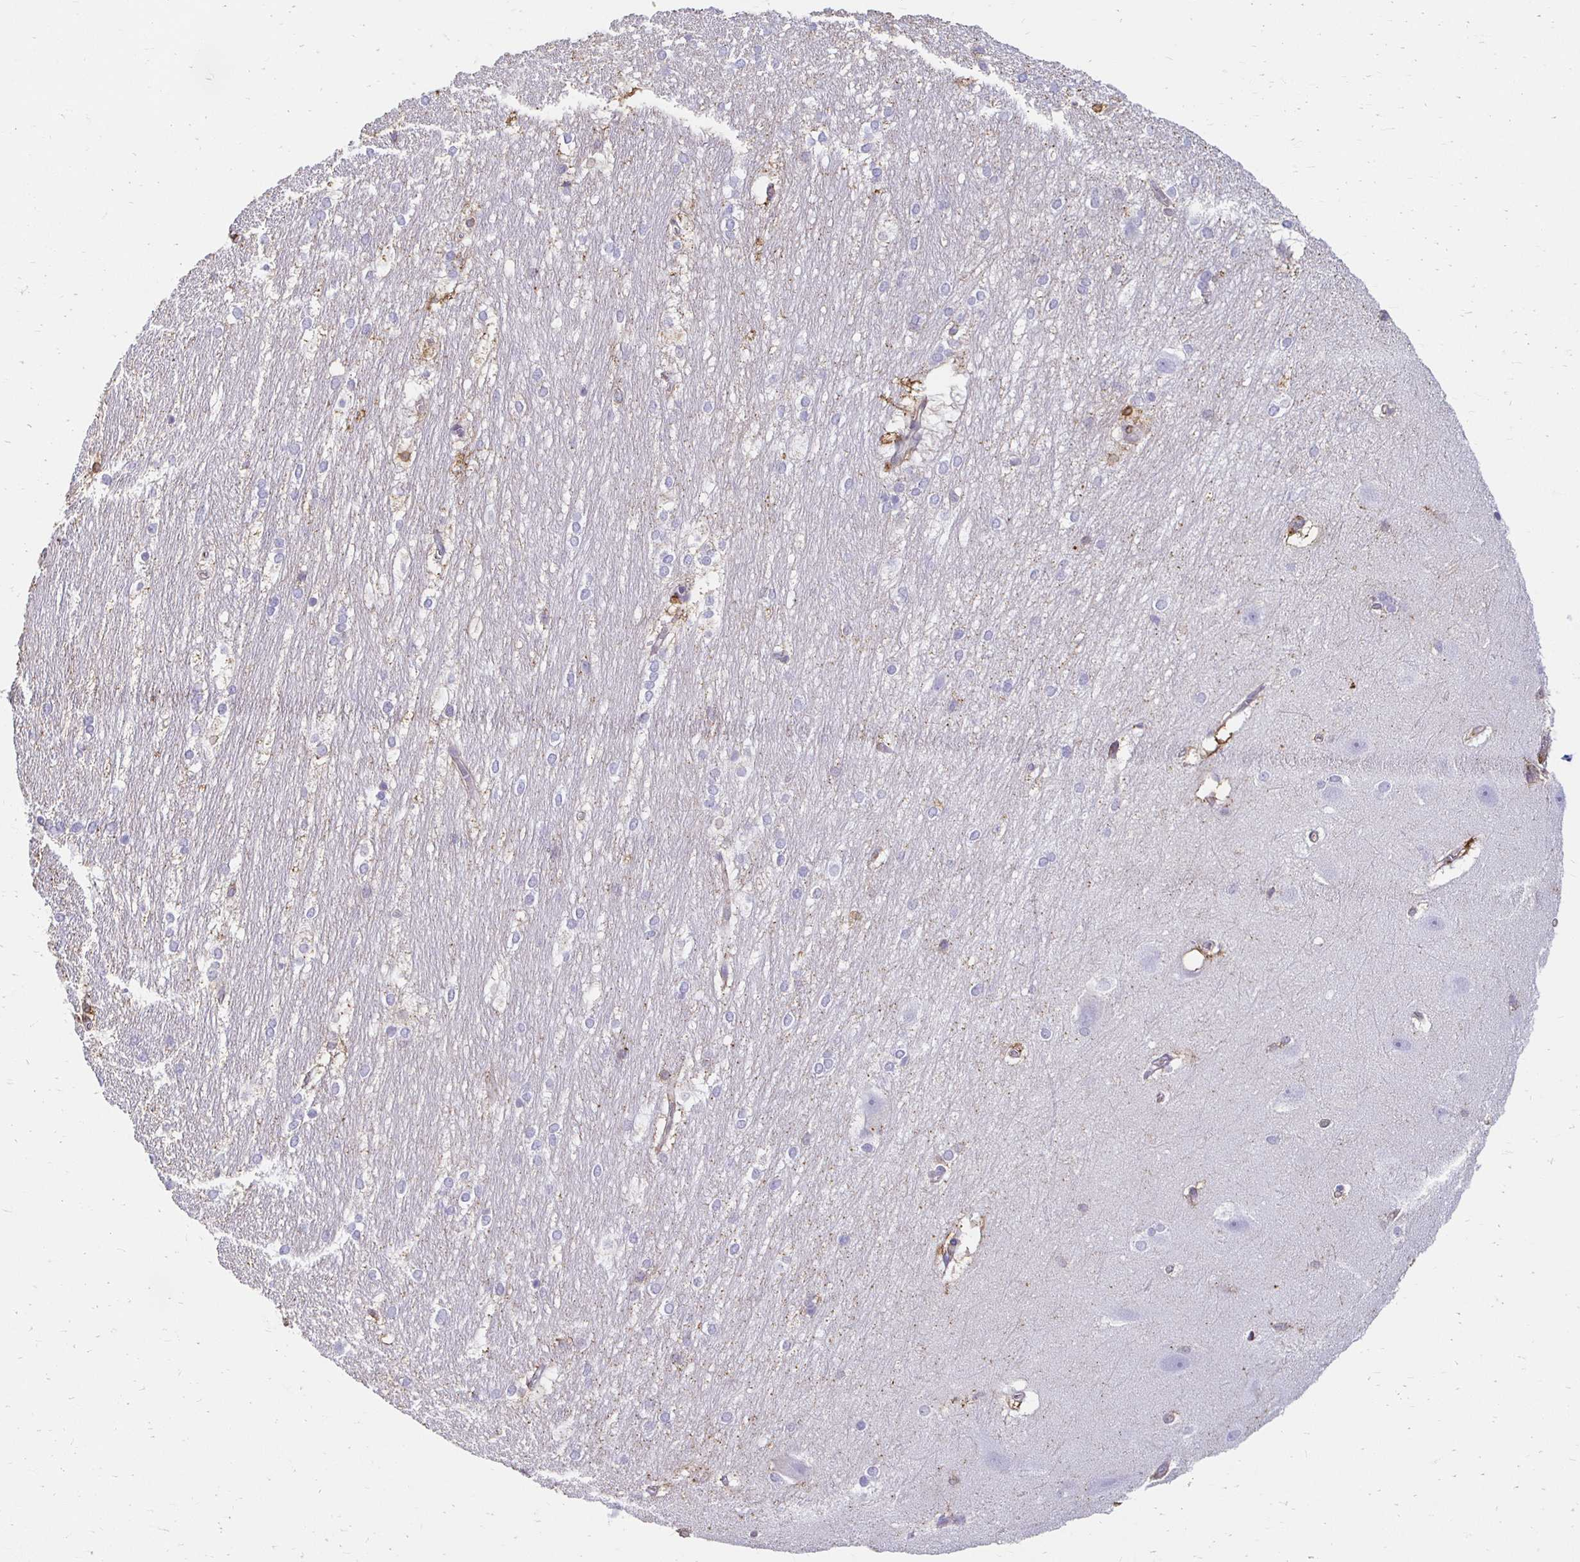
{"staining": {"intensity": "negative", "quantity": "none", "location": "none"}, "tissue": "hippocampus", "cell_type": "Glial cells", "image_type": "normal", "snomed": [{"axis": "morphology", "description": "Normal tissue, NOS"}, {"axis": "topography", "description": "Cerebral cortex"}, {"axis": "topography", "description": "Hippocampus"}], "caption": "Micrograph shows no significant protein staining in glial cells of normal hippocampus.", "gene": "TAS1R3", "patient": {"sex": "female", "age": 19}}